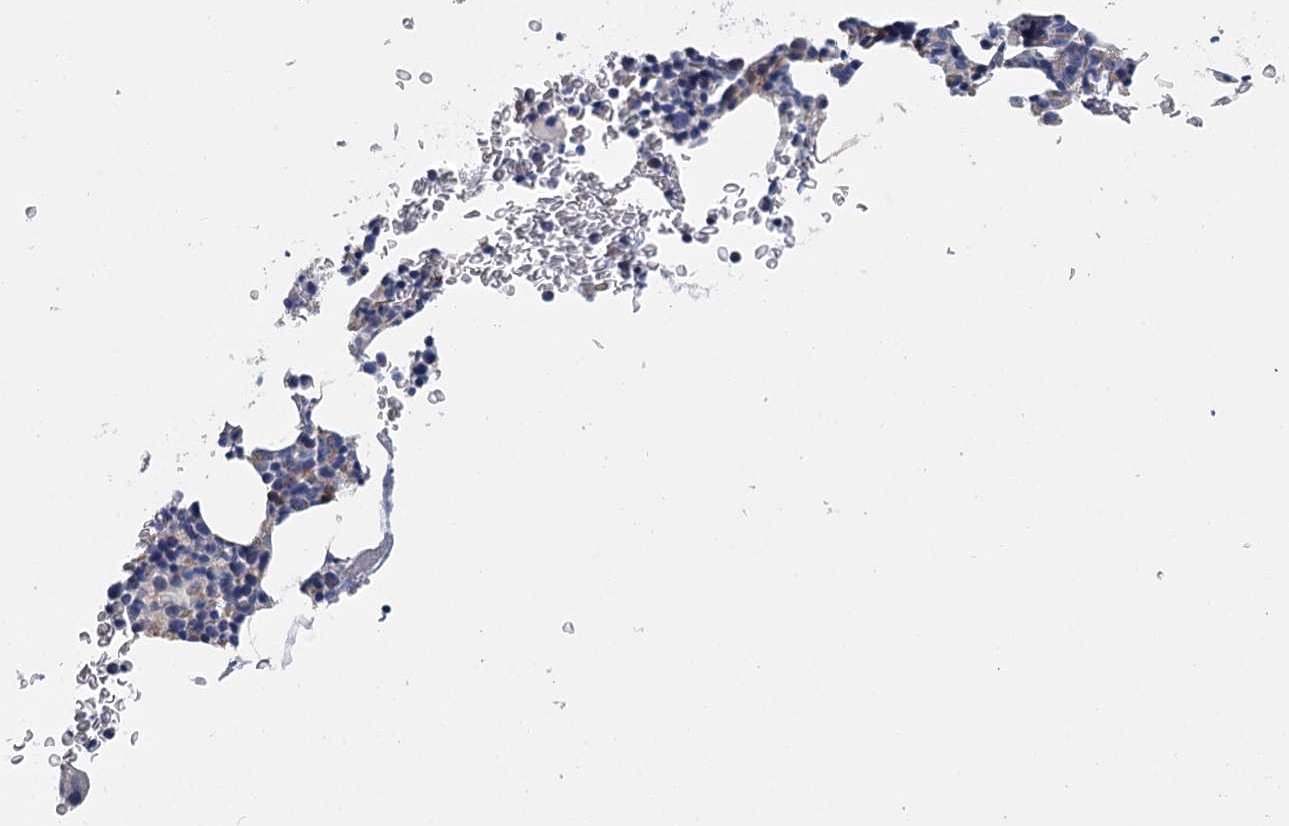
{"staining": {"intensity": "moderate", "quantity": "<25%", "location": "cytoplasmic/membranous"}, "tissue": "bone marrow", "cell_type": "Hematopoietic cells", "image_type": "normal", "snomed": [{"axis": "morphology", "description": "Normal tissue, NOS"}, {"axis": "topography", "description": "Bone marrow"}], "caption": "Immunohistochemistry of benign human bone marrow shows low levels of moderate cytoplasmic/membranous positivity in approximately <25% of hematopoietic cells.", "gene": "ANKRD16", "patient": {"sex": "male", "age": 79}}